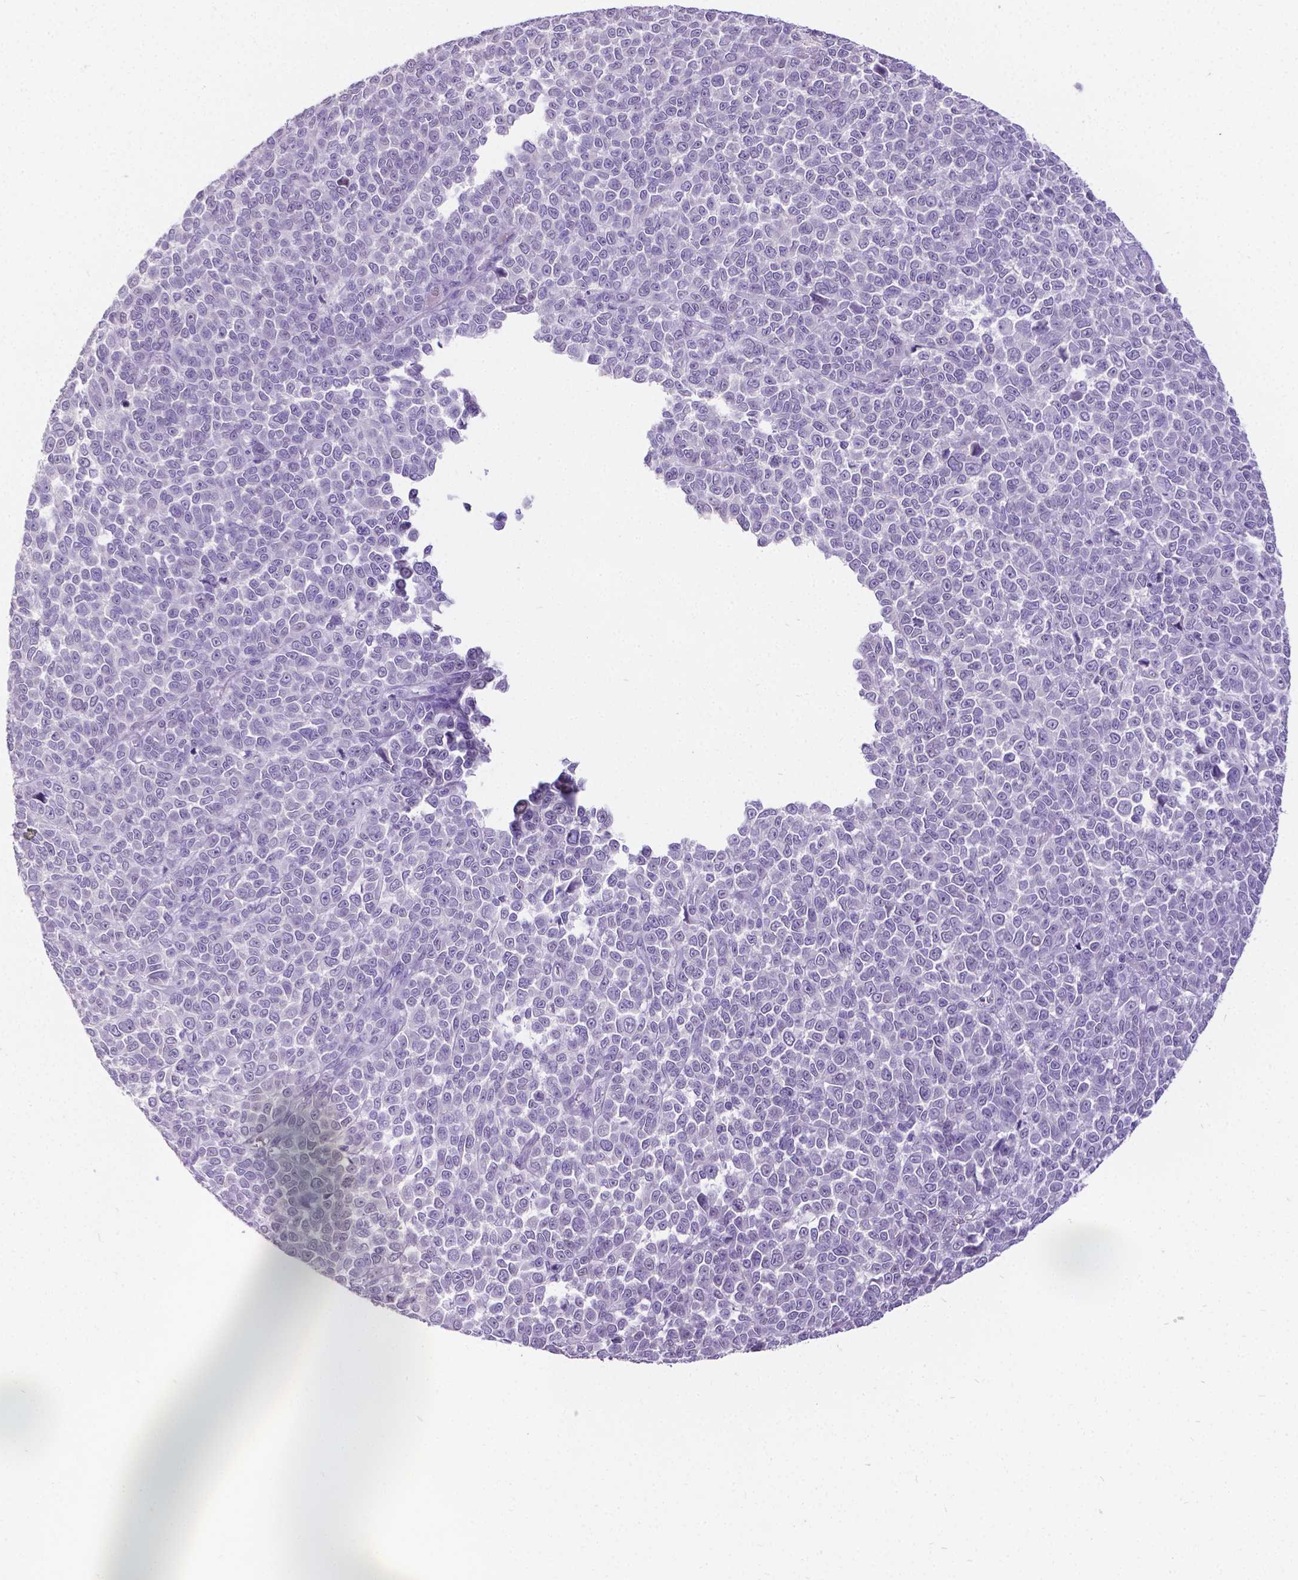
{"staining": {"intensity": "negative", "quantity": "none", "location": "none"}, "tissue": "melanoma", "cell_type": "Tumor cells", "image_type": "cancer", "snomed": [{"axis": "morphology", "description": "Malignant melanoma, NOS"}, {"axis": "topography", "description": "Skin"}], "caption": "Immunohistochemistry image of neoplastic tissue: human melanoma stained with DAB shows no significant protein expression in tumor cells. The staining is performed using DAB (3,3'-diaminobenzidine) brown chromogen with nuclei counter-stained in using hematoxylin.", "gene": "SATB2", "patient": {"sex": "female", "age": 95}}